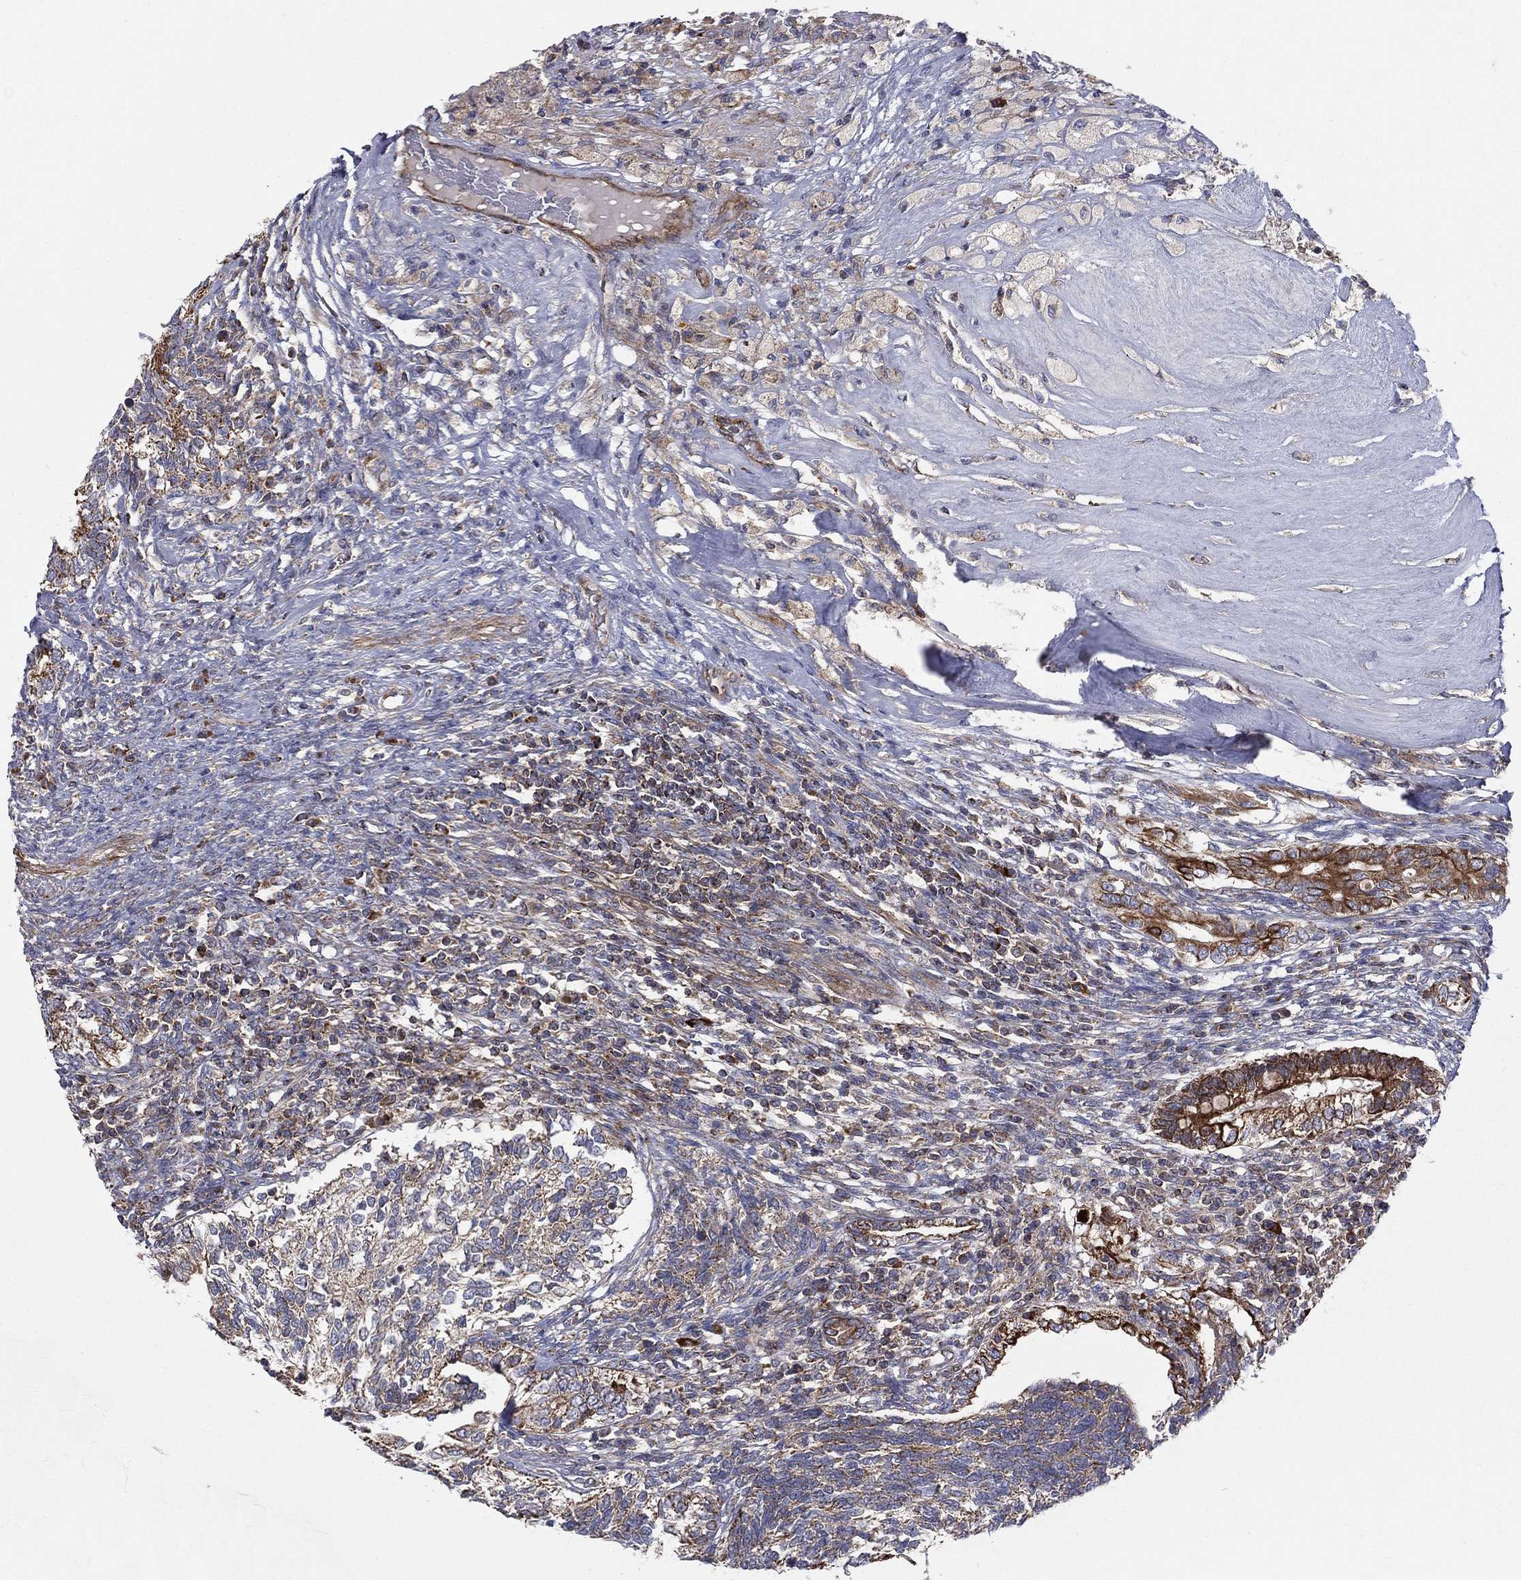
{"staining": {"intensity": "strong", "quantity": "25%-75%", "location": "cytoplasmic/membranous"}, "tissue": "testis cancer", "cell_type": "Tumor cells", "image_type": "cancer", "snomed": [{"axis": "morphology", "description": "Seminoma, NOS"}, {"axis": "morphology", "description": "Carcinoma, Embryonal, NOS"}, {"axis": "topography", "description": "Testis"}], "caption": "Testis embryonal carcinoma stained for a protein (brown) shows strong cytoplasmic/membranous positive expression in about 25%-75% of tumor cells.", "gene": "MIX23", "patient": {"sex": "male", "age": 41}}